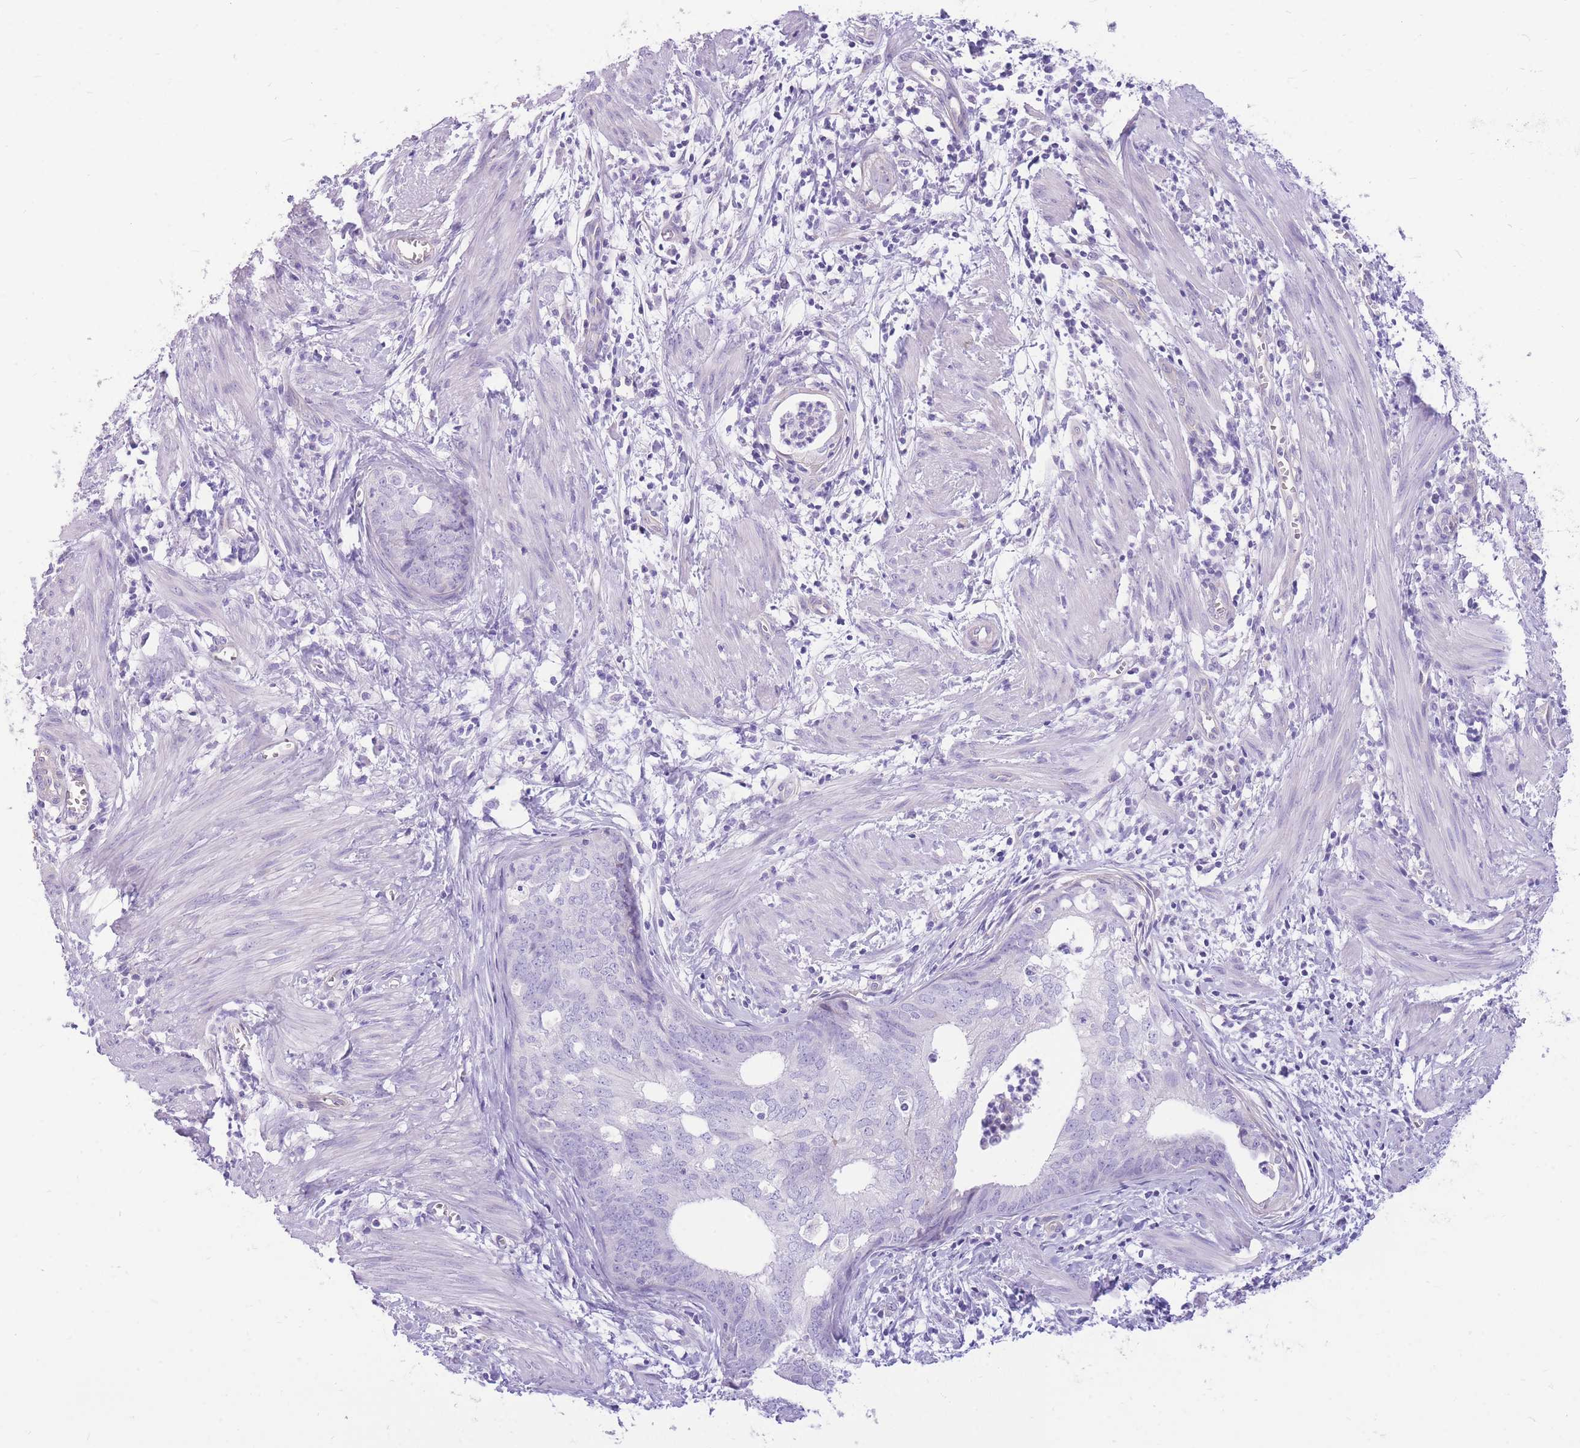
{"staining": {"intensity": "negative", "quantity": "none", "location": "none"}, "tissue": "endometrial cancer", "cell_type": "Tumor cells", "image_type": "cancer", "snomed": [{"axis": "morphology", "description": "Adenocarcinoma, NOS"}, {"axis": "topography", "description": "Endometrium"}], "caption": "DAB (3,3'-diaminobenzidine) immunohistochemical staining of human endometrial cancer (adenocarcinoma) displays no significant expression in tumor cells.", "gene": "ZNF311", "patient": {"sex": "female", "age": 68}}